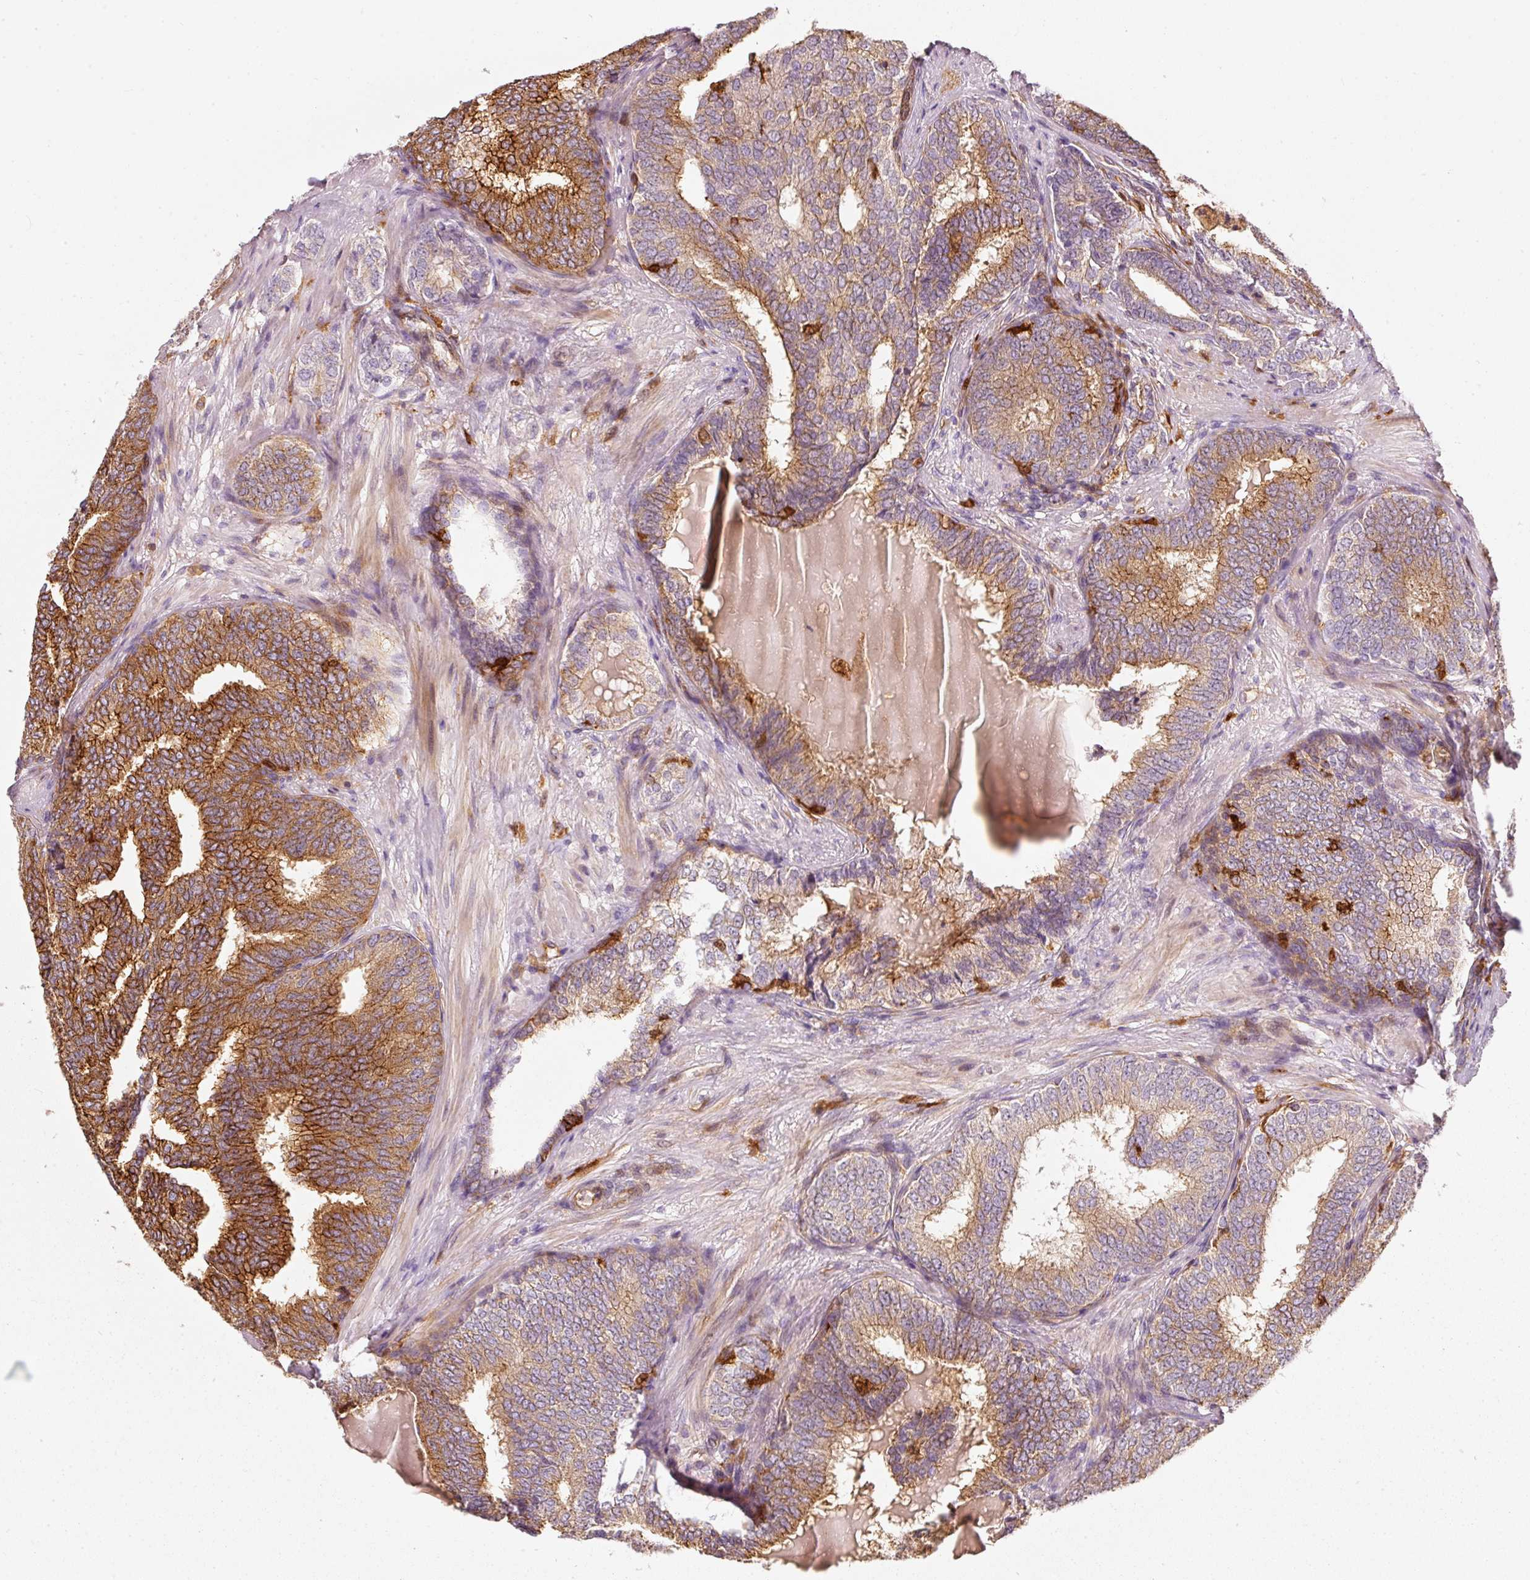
{"staining": {"intensity": "strong", "quantity": ">75%", "location": "cytoplasmic/membranous"}, "tissue": "prostate cancer", "cell_type": "Tumor cells", "image_type": "cancer", "snomed": [{"axis": "morphology", "description": "Adenocarcinoma, High grade"}, {"axis": "topography", "description": "Prostate"}], "caption": "Prostate cancer (high-grade adenocarcinoma) stained with DAB immunohistochemistry (IHC) shows high levels of strong cytoplasmic/membranous expression in about >75% of tumor cells.", "gene": "IQGAP2", "patient": {"sex": "male", "age": 72}}